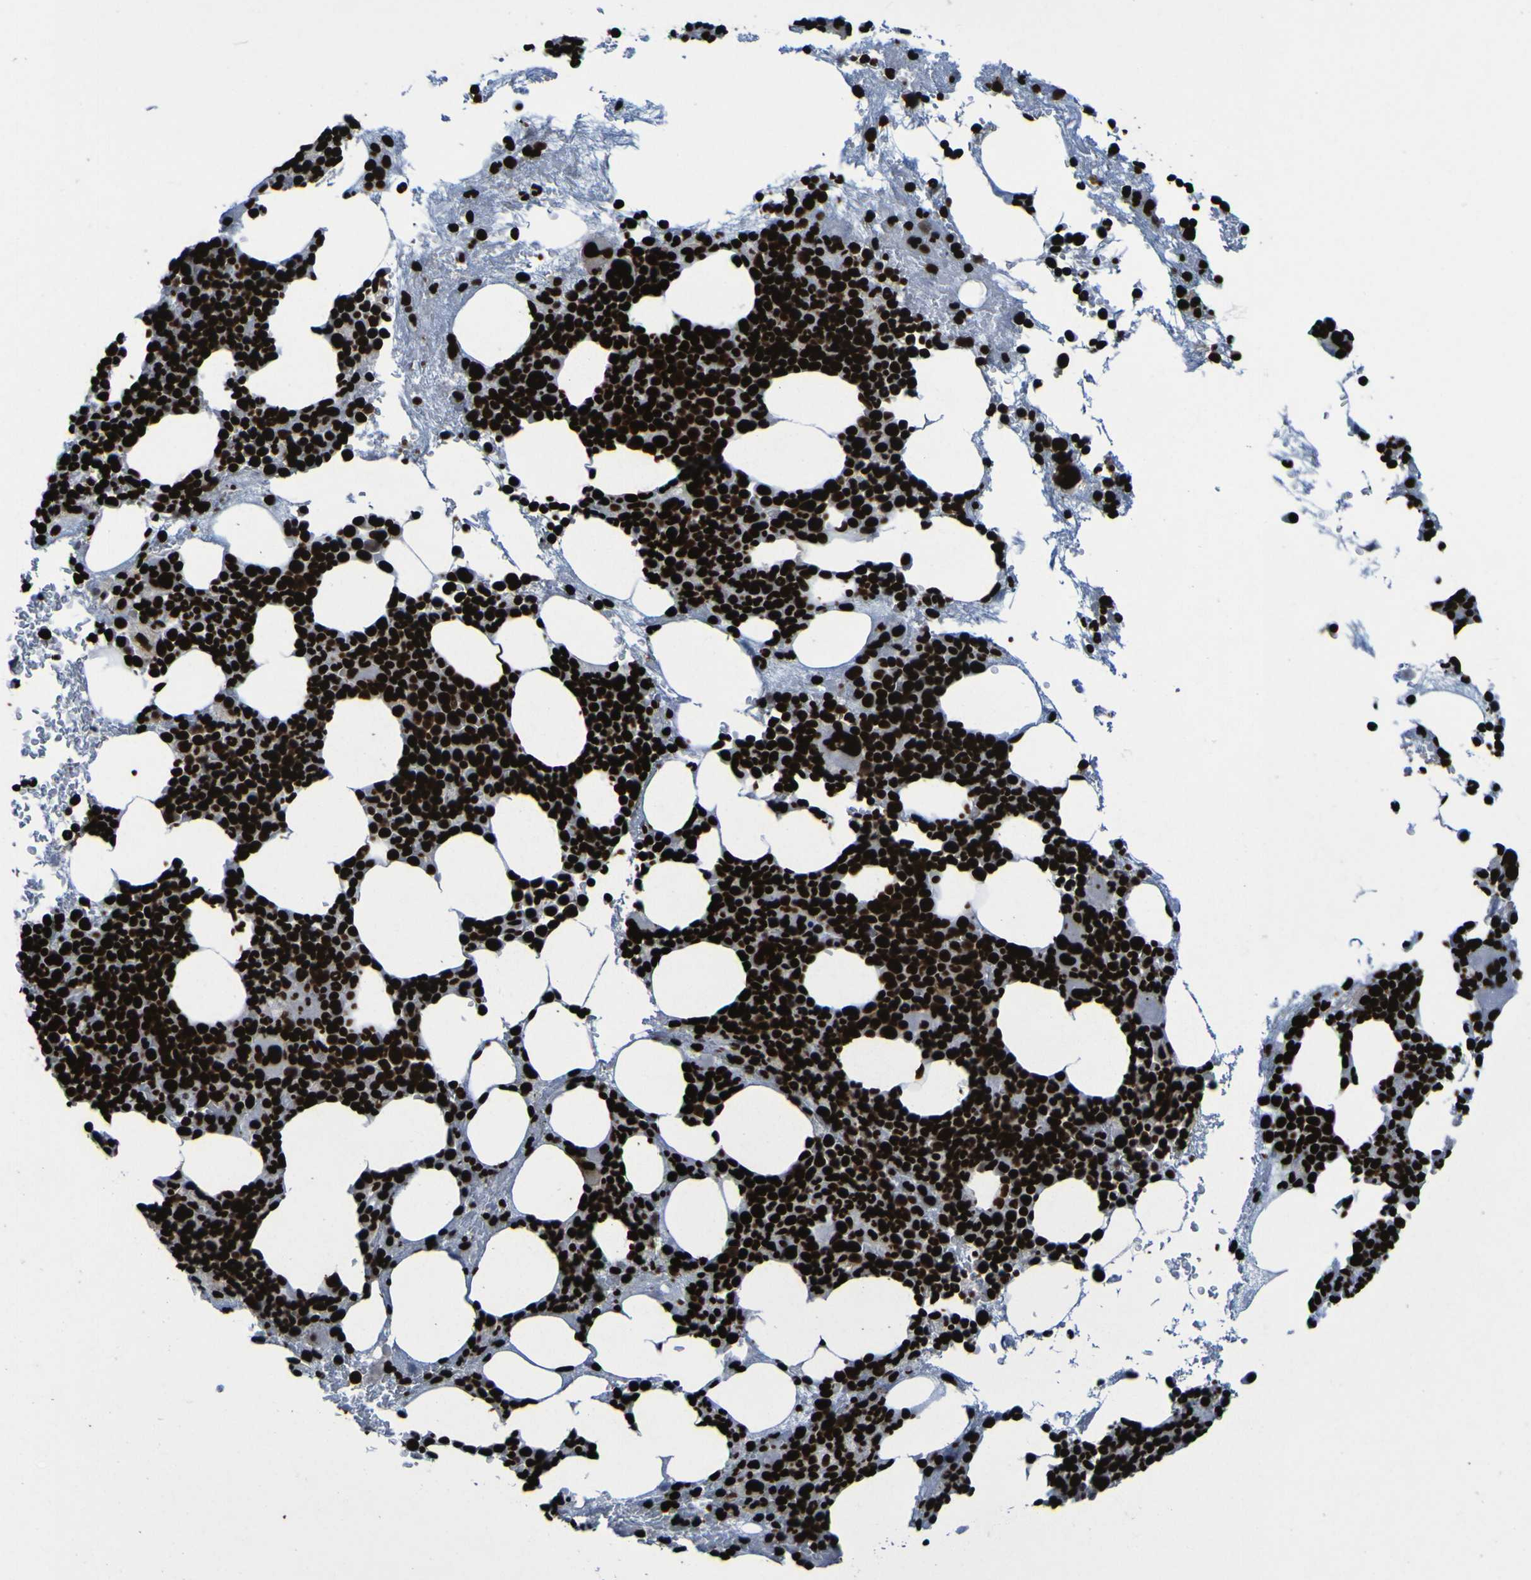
{"staining": {"intensity": "strong", "quantity": ">75%", "location": "nuclear"}, "tissue": "bone marrow", "cell_type": "Hematopoietic cells", "image_type": "normal", "snomed": [{"axis": "morphology", "description": "Normal tissue, NOS"}, {"axis": "morphology", "description": "Inflammation, NOS"}, {"axis": "topography", "description": "Bone marrow"}], "caption": "Human bone marrow stained with a brown dye reveals strong nuclear positive staining in about >75% of hematopoietic cells.", "gene": "NPM1", "patient": {"sex": "male", "age": 73}}